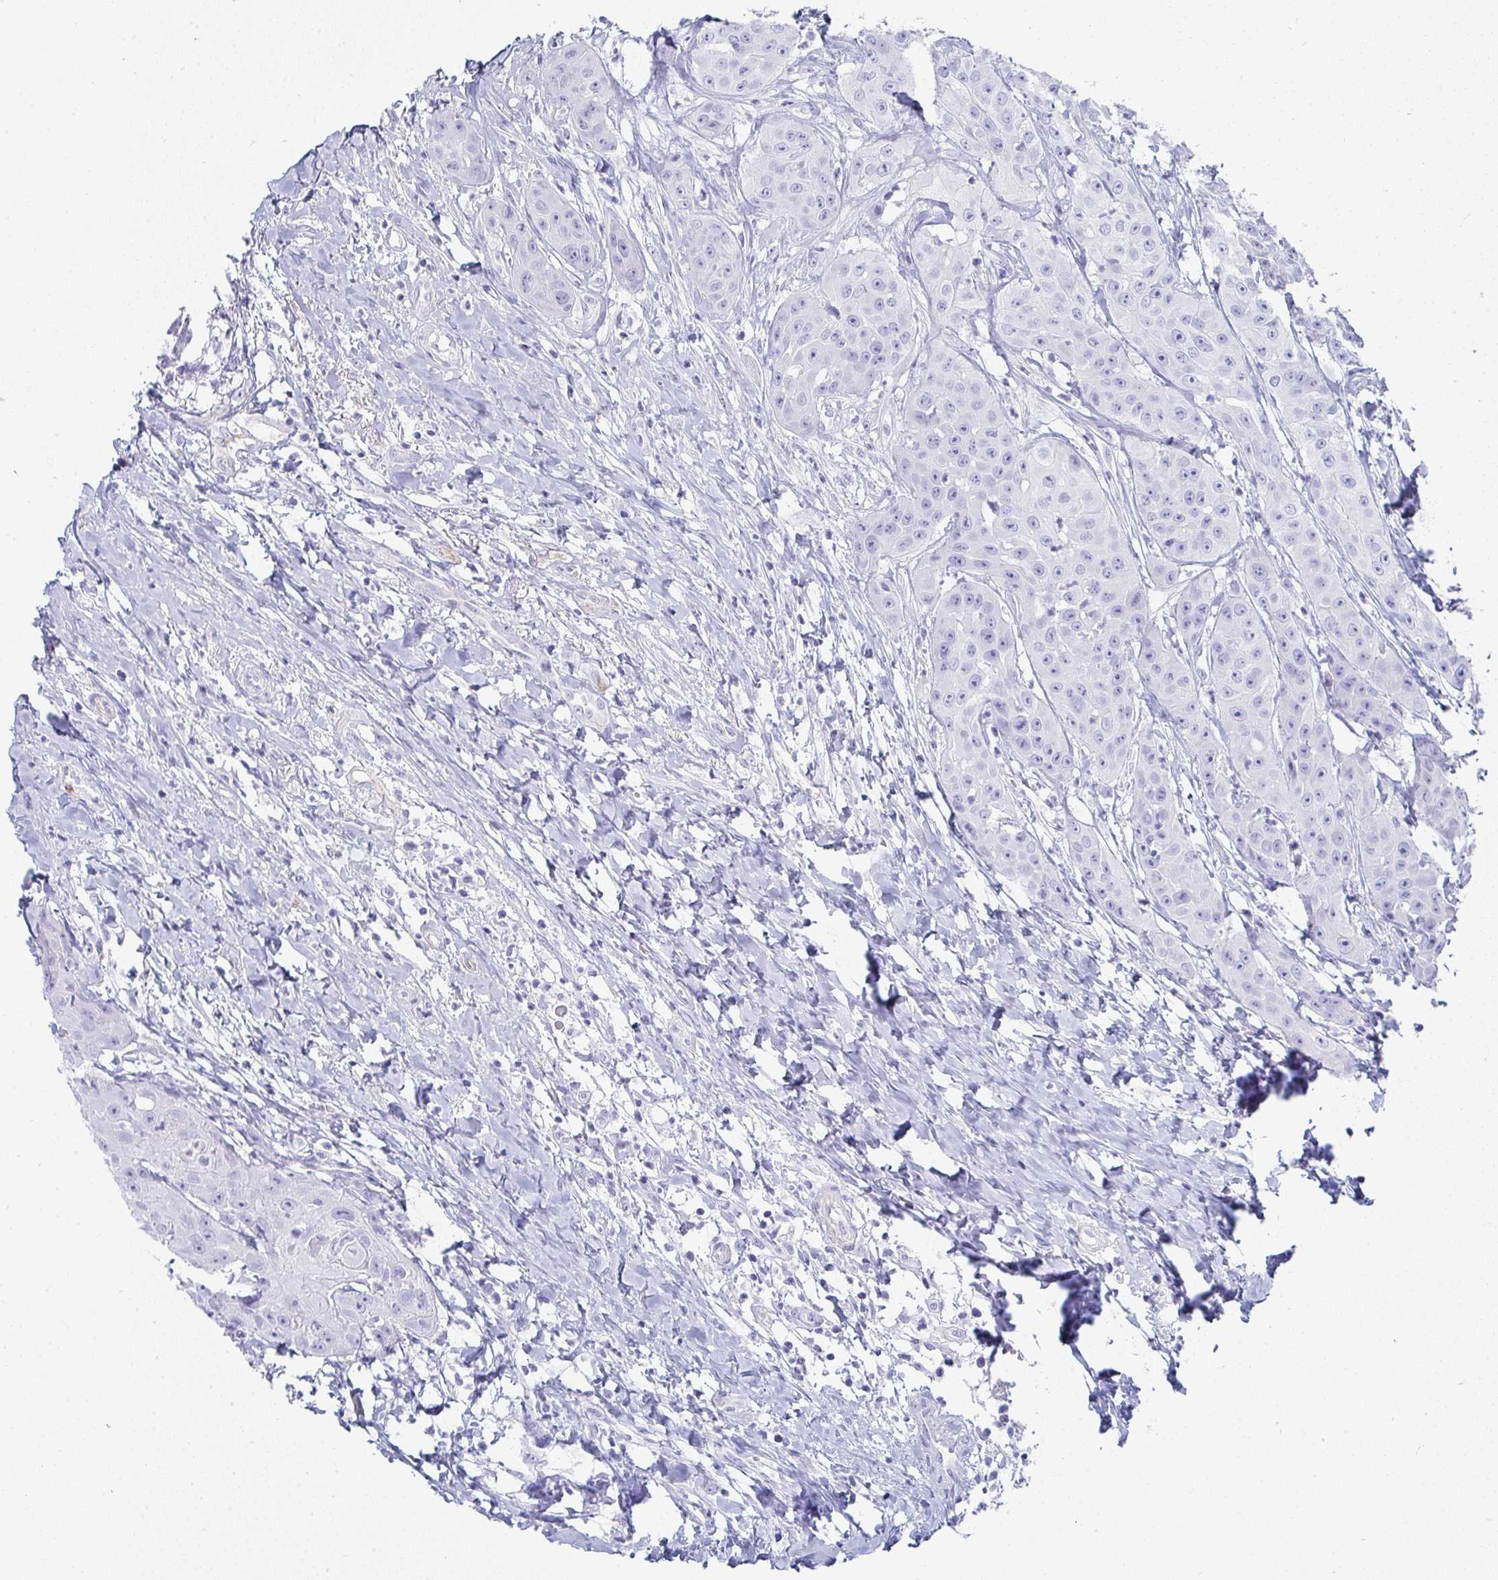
{"staining": {"intensity": "negative", "quantity": "none", "location": "none"}, "tissue": "head and neck cancer", "cell_type": "Tumor cells", "image_type": "cancer", "snomed": [{"axis": "morphology", "description": "Squamous cell carcinoma, NOS"}, {"axis": "topography", "description": "Head-Neck"}], "caption": "This is an IHC micrograph of human head and neck squamous cell carcinoma. There is no expression in tumor cells.", "gene": "PRND", "patient": {"sex": "male", "age": 83}}